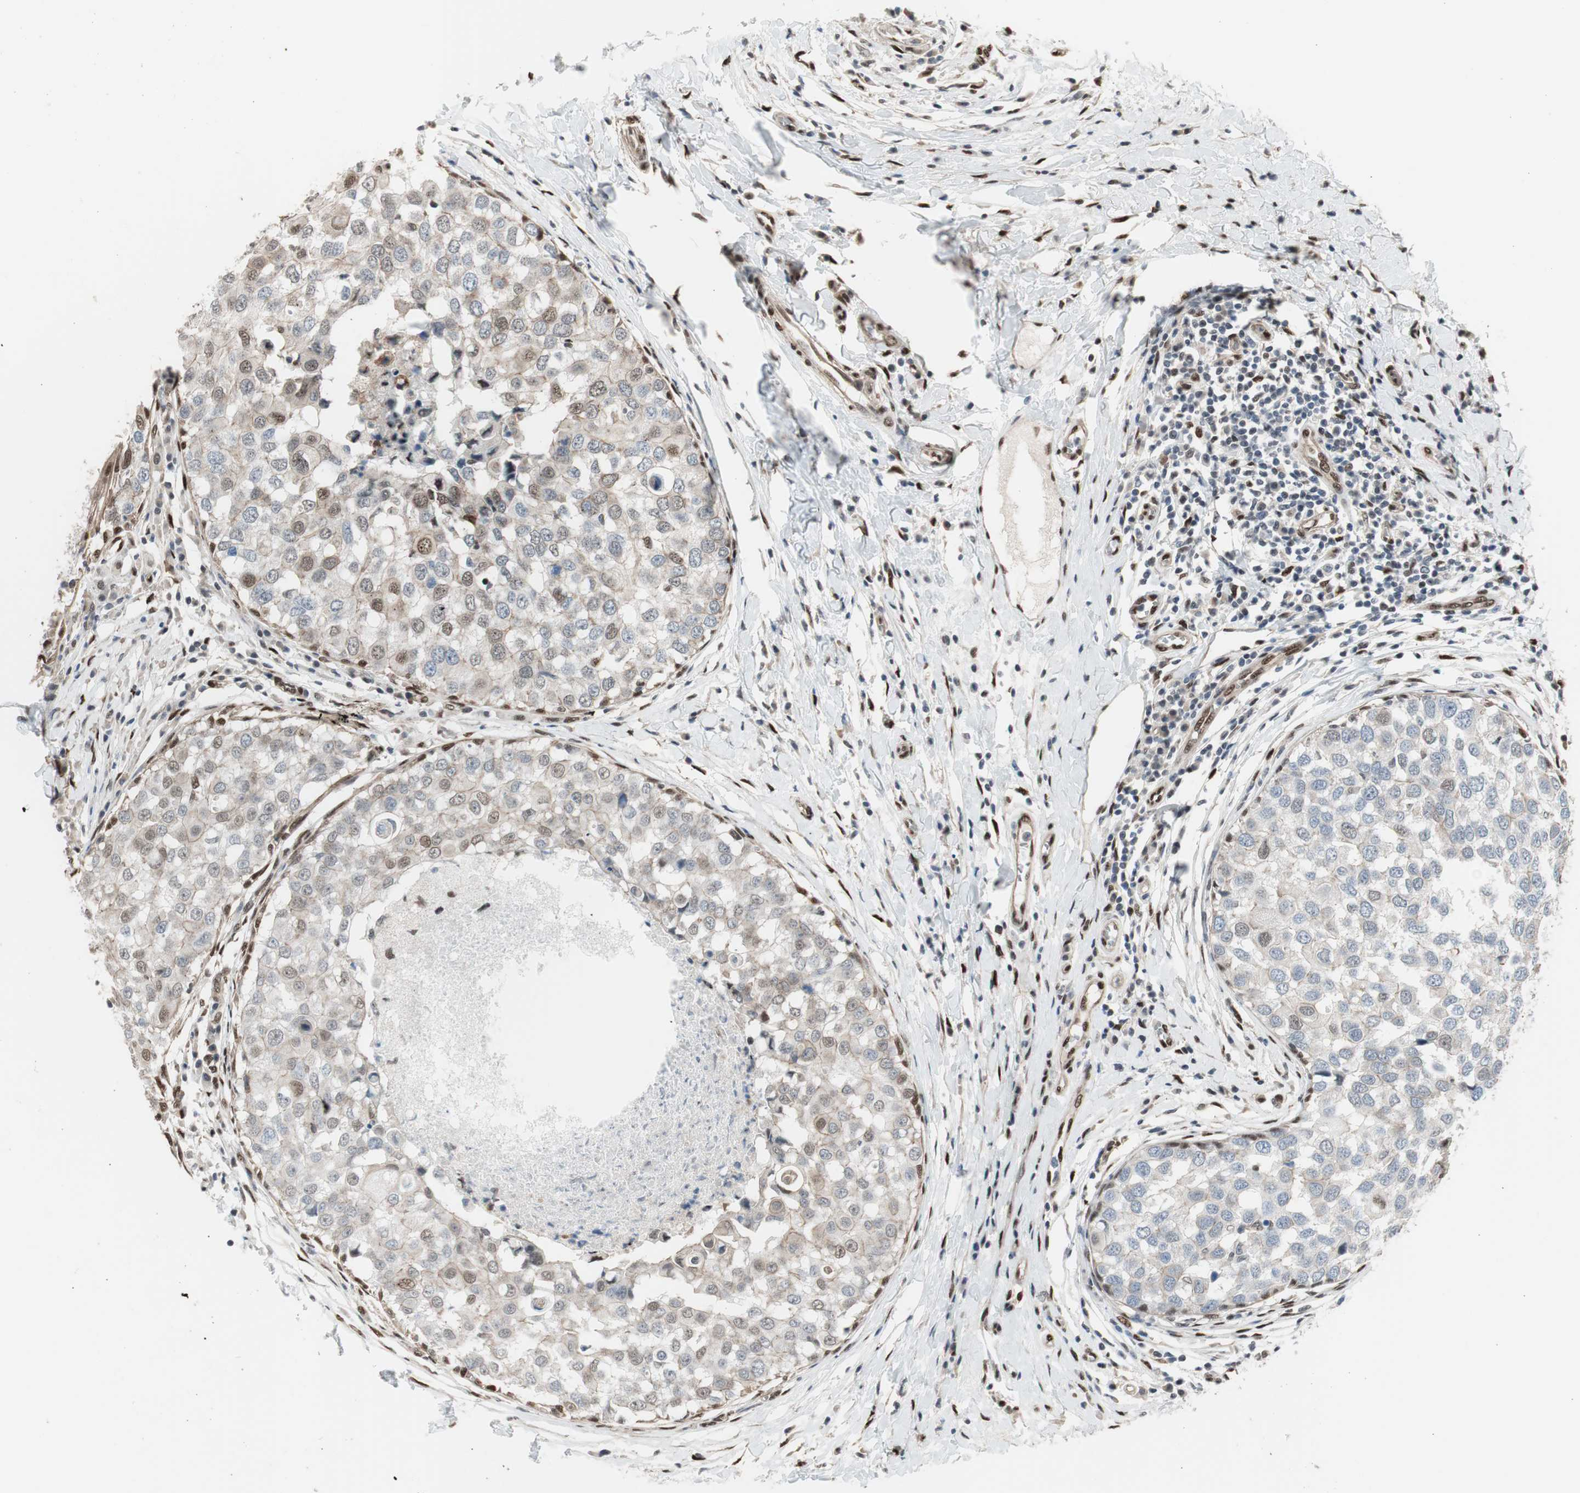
{"staining": {"intensity": "weak", "quantity": "<25%", "location": "cytoplasmic/membranous,nuclear"}, "tissue": "breast cancer", "cell_type": "Tumor cells", "image_type": "cancer", "snomed": [{"axis": "morphology", "description": "Duct carcinoma"}, {"axis": "topography", "description": "Breast"}], "caption": "This is an immunohistochemistry (IHC) image of breast intraductal carcinoma. There is no positivity in tumor cells.", "gene": "PML", "patient": {"sex": "female", "age": 27}}